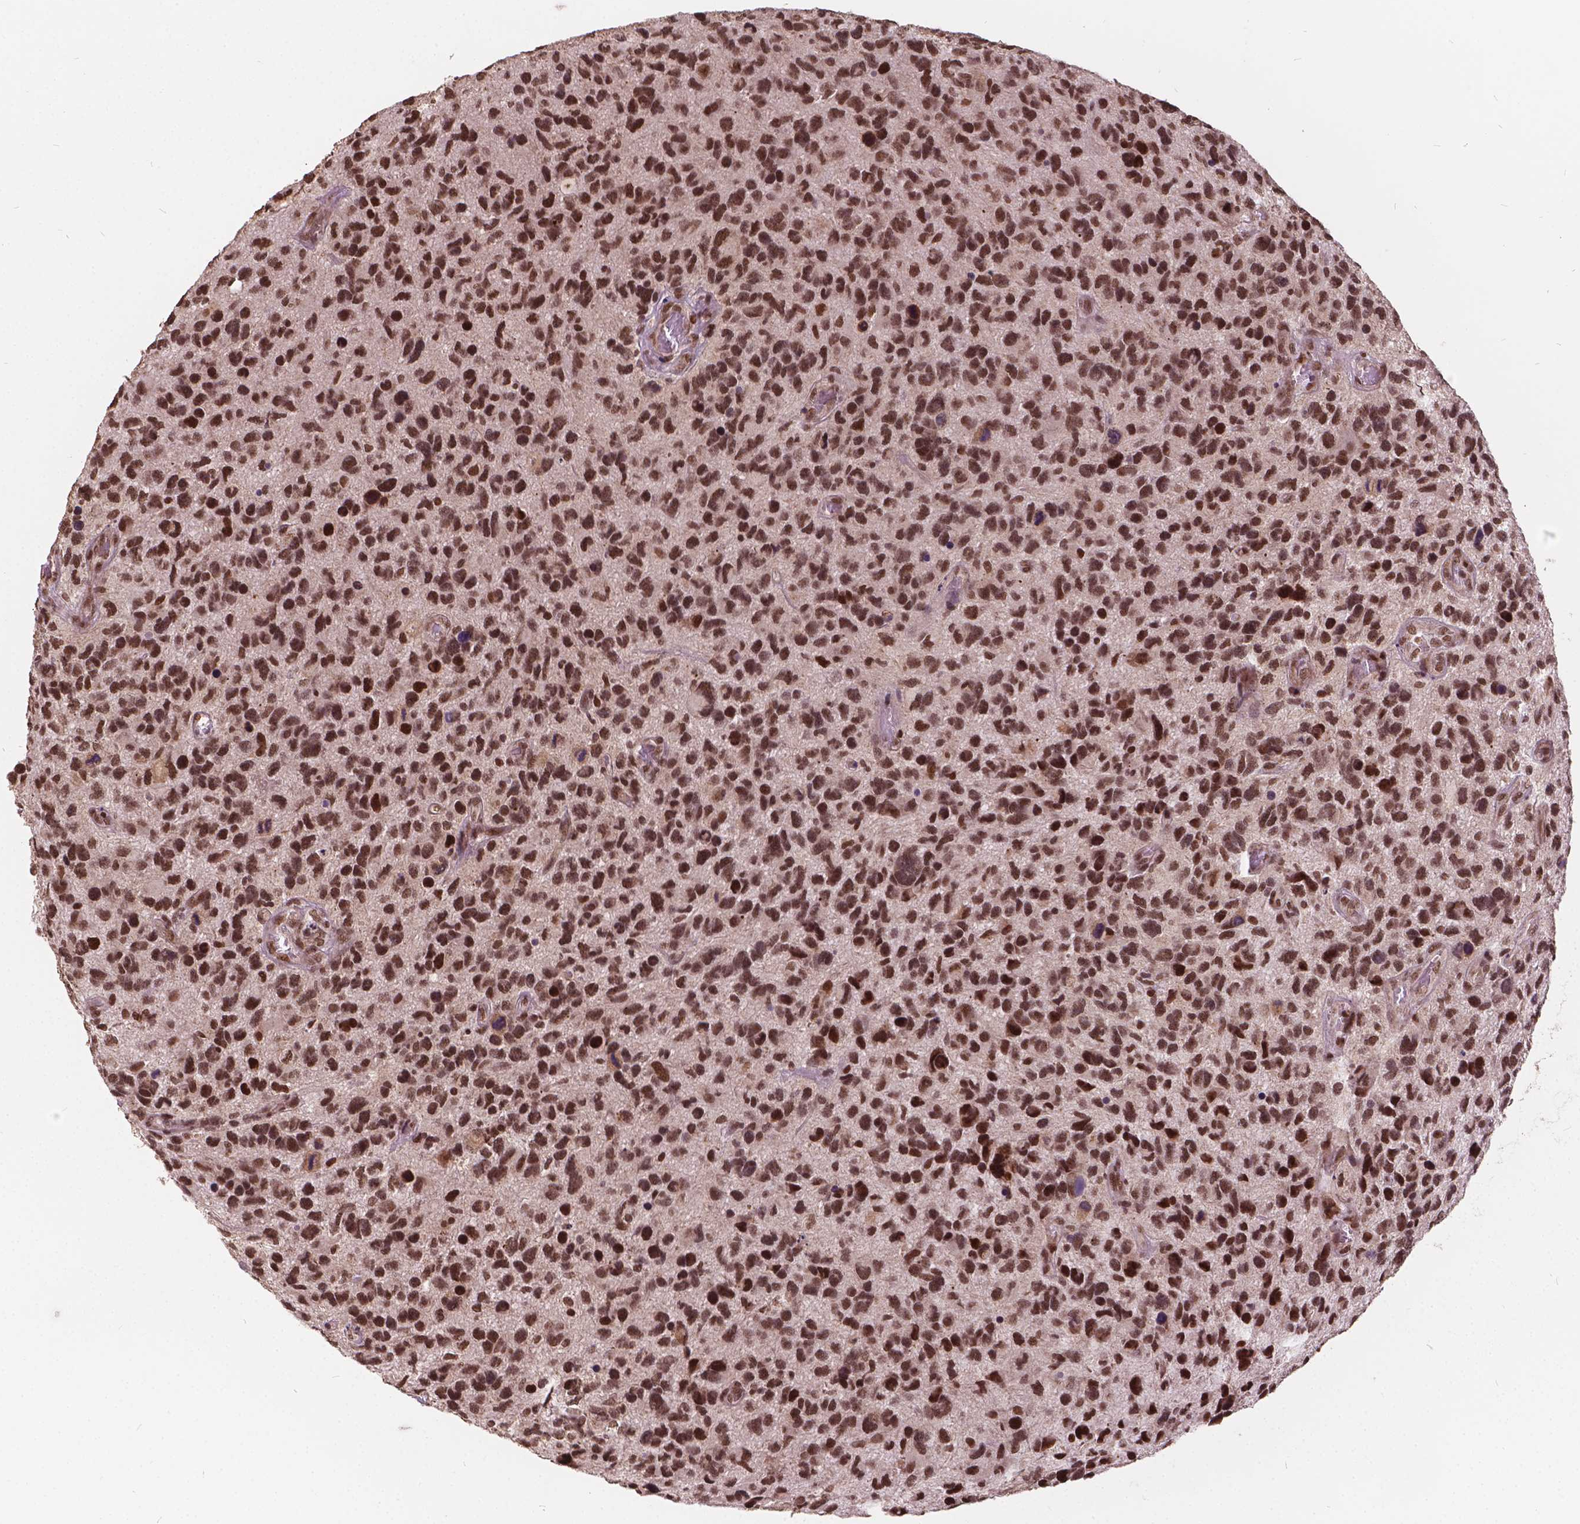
{"staining": {"intensity": "moderate", "quantity": ">75%", "location": "nuclear"}, "tissue": "glioma", "cell_type": "Tumor cells", "image_type": "cancer", "snomed": [{"axis": "morphology", "description": "Glioma, malignant, NOS"}, {"axis": "morphology", "description": "Glioma, malignant, High grade"}, {"axis": "topography", "description": "Brain"}], "caption": "Immunohistochemistry staining of malignant glioma (high-grade), which shows medium levels of moderate nuclear positivity in about >75% of tumor cells indicating moderate nuclear protein expression. The staining was performed using DAB (brown) for protein detection and nuclei were counterstained in hematoxylin (blue).", "gene": "GPS2", "patient": {"sex": "female", "age": 71}}